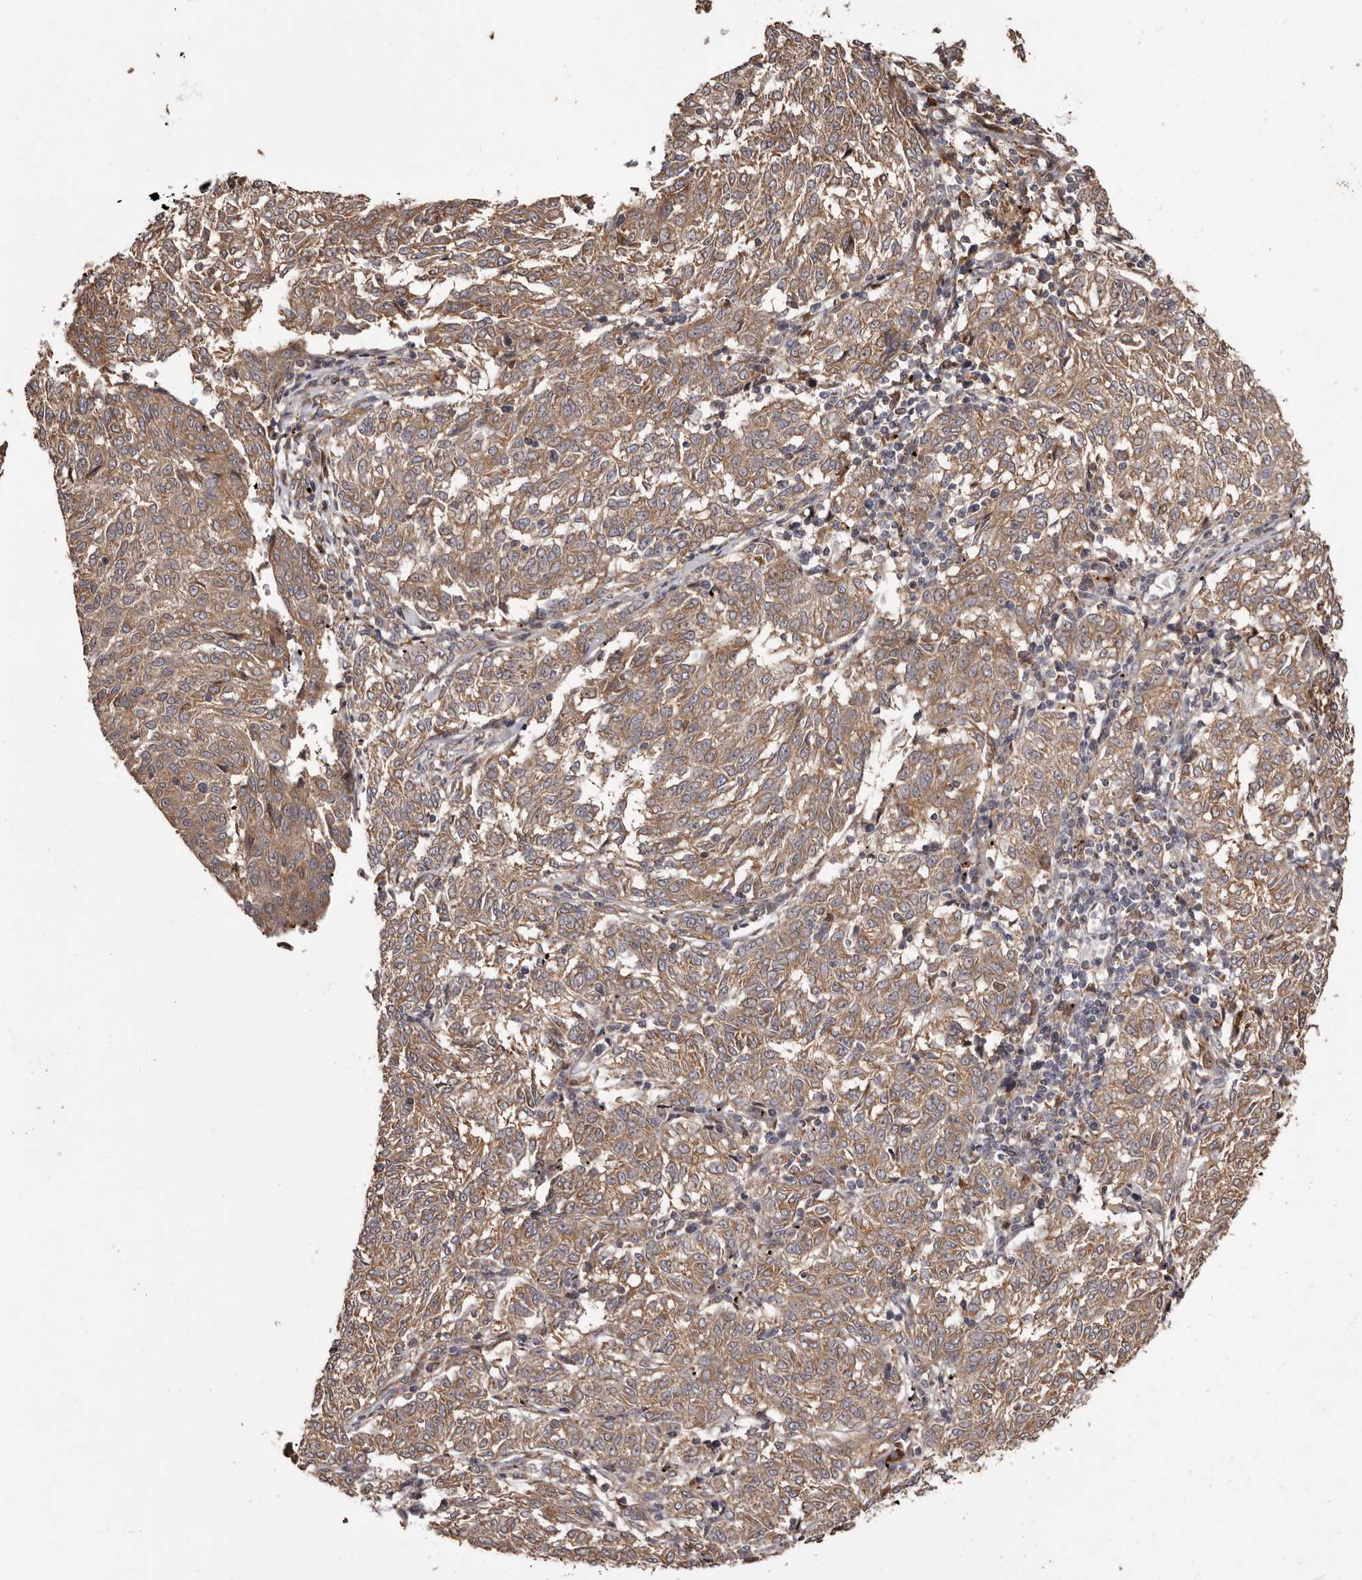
{"staining": {"intensity": "moderate", "quantity": ">75%", "location": "cytoplasmic/membranous"}, "tissue": "melanoma", "cell_type": "Tumor cells", "image_type": "cancer", "snomed": [{"axis": "morphology", "description": "Malignant melanoma, NOS"}, {"axis": "topography", "description": "Skin"}], "caption": "Immunohistochemistry (DAB (3,3'-diaminobenzidine)) staining of melanoma demonstrates moderate cytoplasmic/membranous protein staining in approximately >75% of tumor cells.", "gene": "ZCCHC7", "patient": {"sex": "female", "age": 72}}